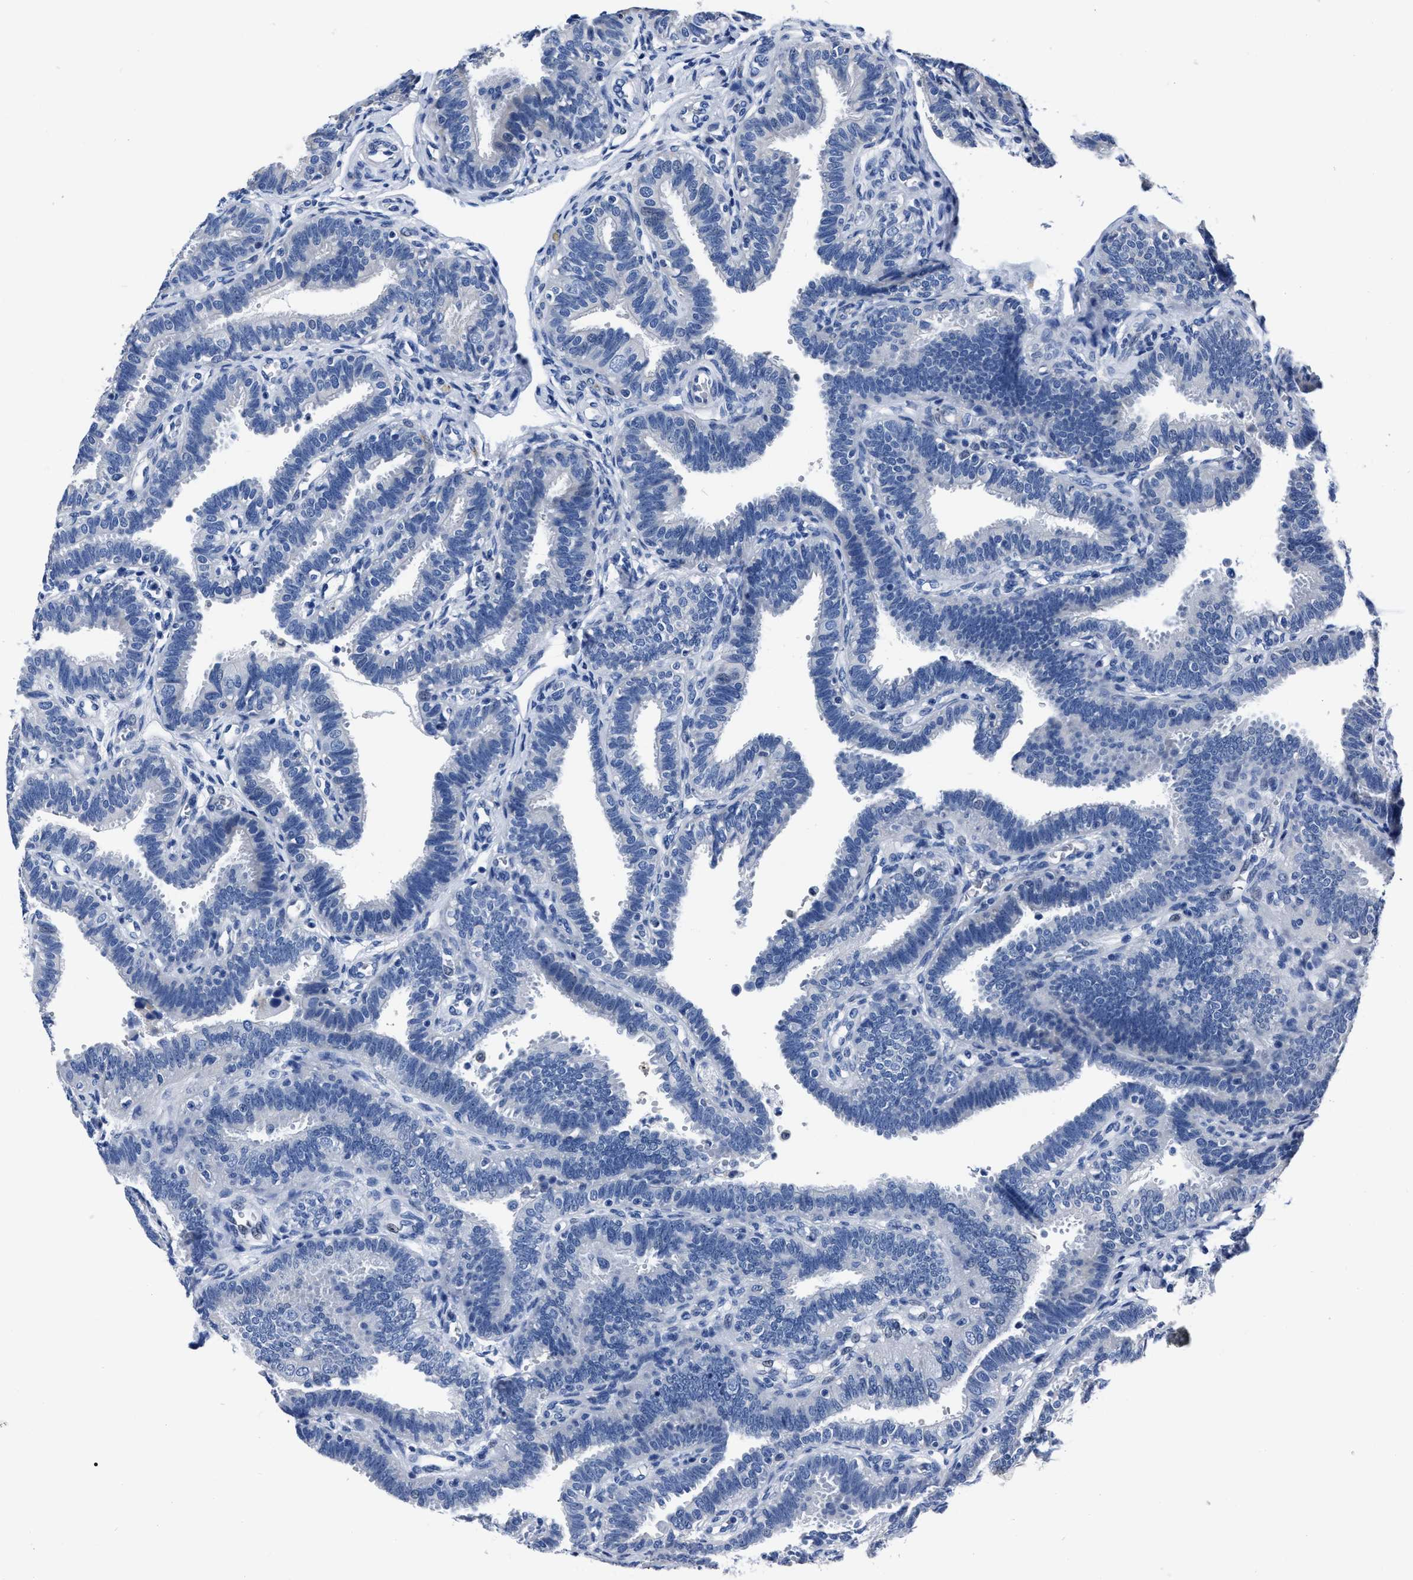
{"staining": {"intensity": "negative", "quantity": "none", "location": "none"}, "tissue": "fallopian tube", "cell_type": "Glandular cells", "image_type": "normal", "snomed": [{"axis": "morphology", "description": "Normal tissue, NOS"}, {"axis": "topography", "description": "Fallopian tube"}, {"axis": "topography", "description": "Placenta"}], "caption": "The micrograph exhibits no significant staining in glandular cells of fallopian tube. Brightfield microscopy of immunohistochemistry stained with DAB (3,3'-diaminobenzidine) (brown) and hematoxylin (blue), captured at high magnification.", "gene": "MOV10L1", "patient": {"sex": "female", "age": 34}}